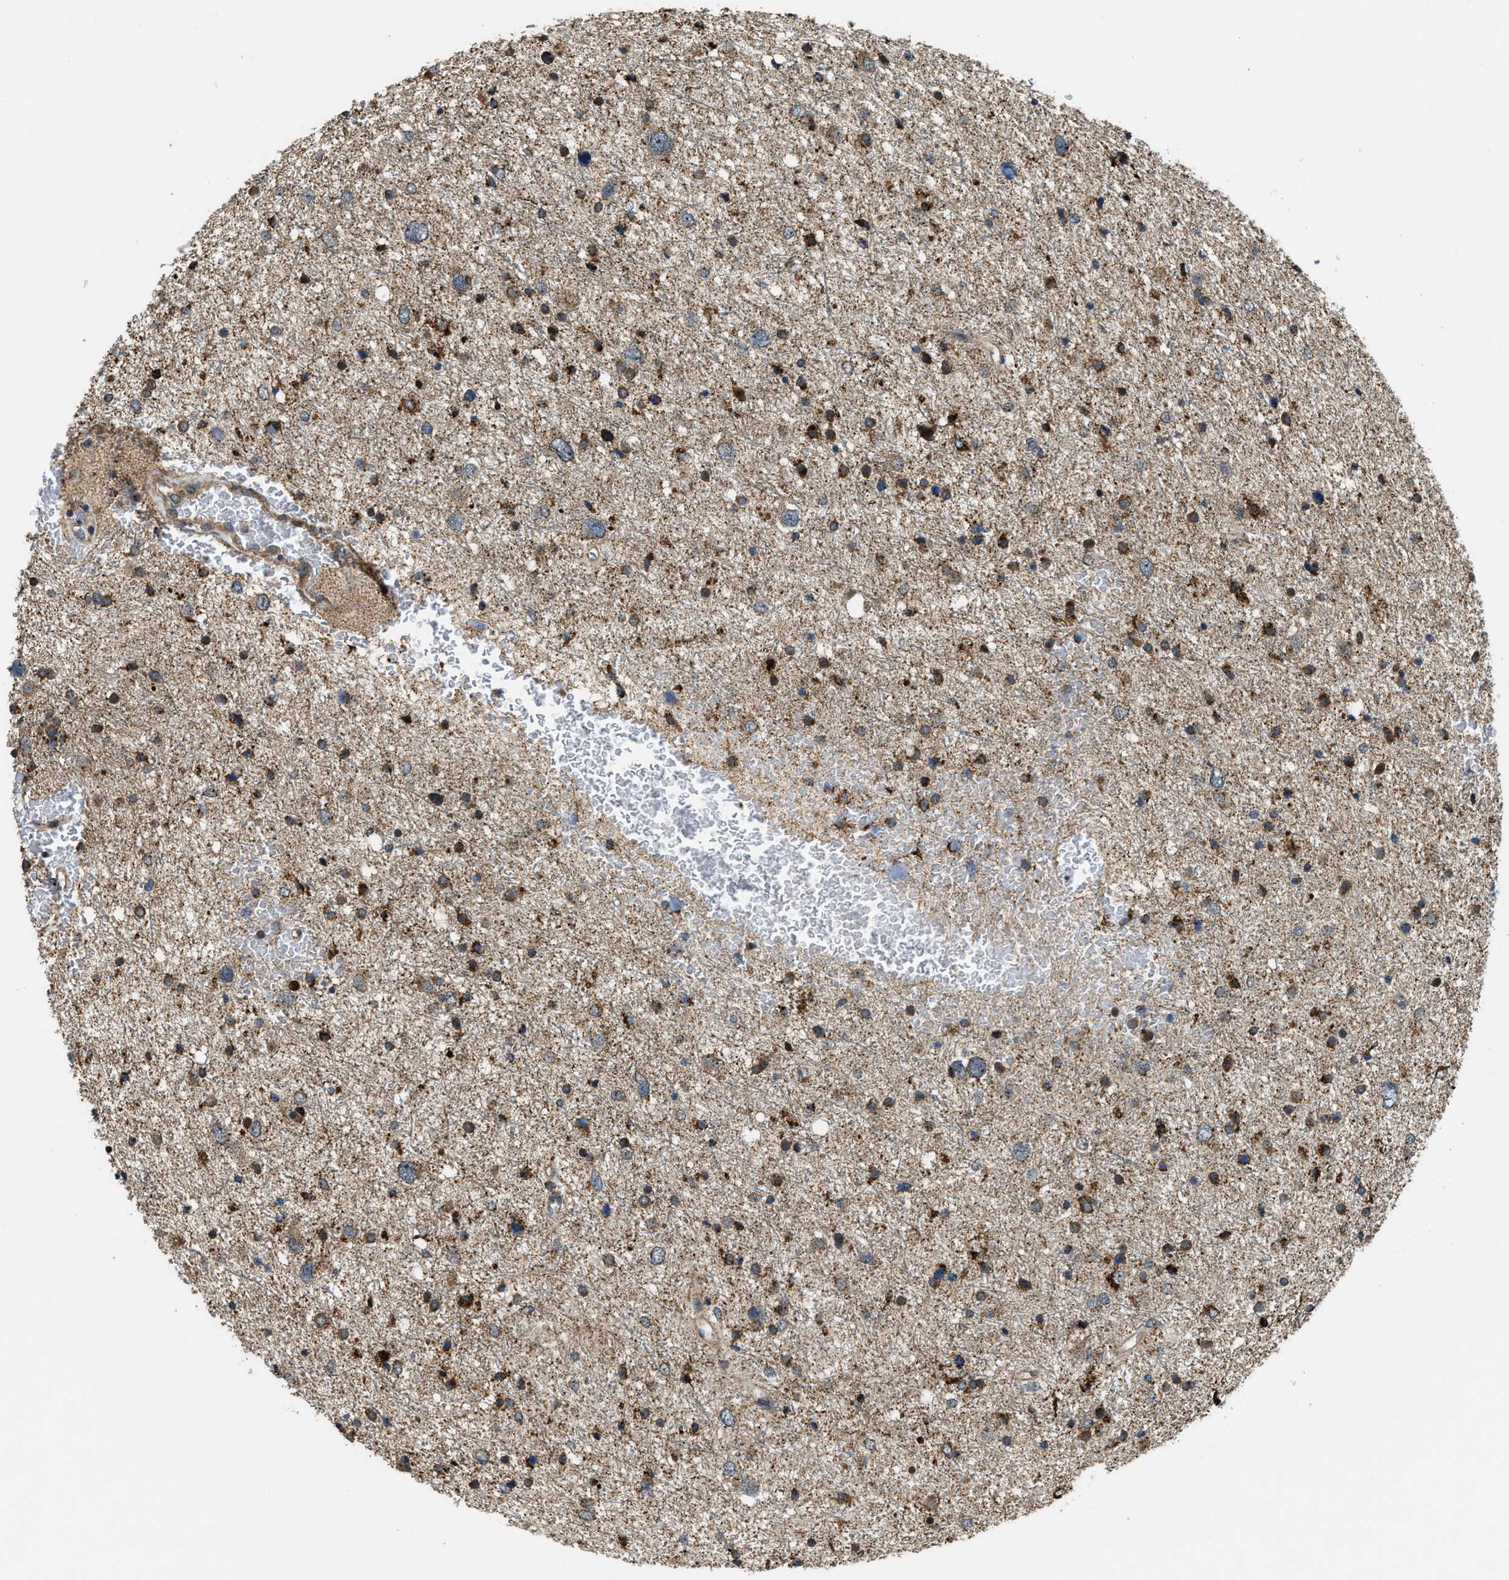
{"staining": {"intensity": "moderate", "quantity": ">75%", "location": "cytoplasmic/membranous"}, "tissue": "glioma", "cell_type": "Tumor cells", "image_type": "cancer", "snomed": [{"axis": "morphology", "description": "Glioma, malignant, Low grade"}, {"axis": "topography", "description": "Brain"}], "caption": "Human glioma stained for a protein (brown) displays moderate cytoplasmic/membranous positive staining in approximately >75% of tumor cells.", "gene": "STARD3NL", "patient": {"sex": "female", "age": 37}}